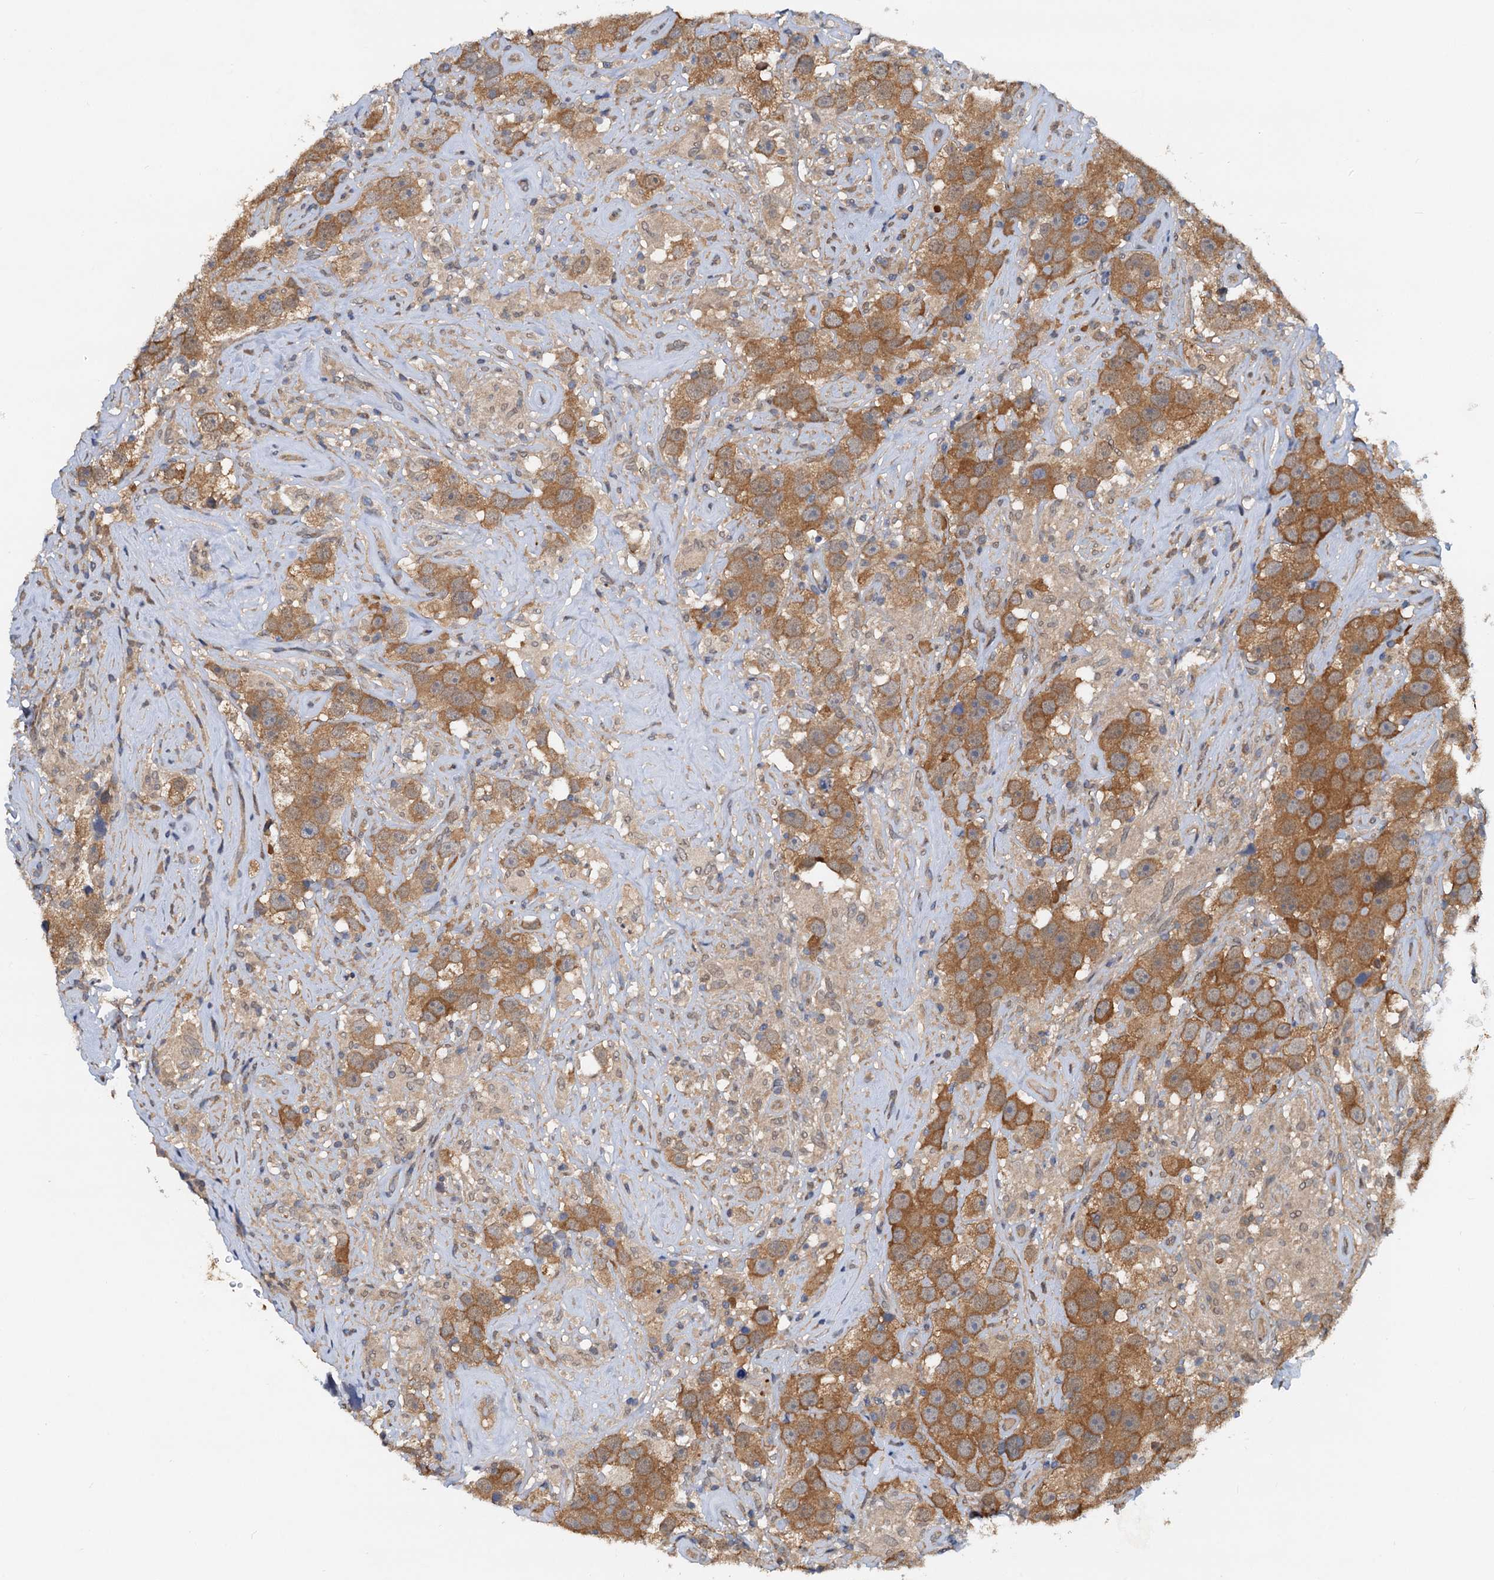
{"staining": {"intensity": "moderate", "quantity": ">75%", "location": "cytoplasmic/membranous"}, "tissue": "testis cancer", "cell_type": "Tumor cells", "image_type": "cancer", "snomed": [{"axis": "morphology", "description": "Seminoma, NOS"}, {"axis": "topography", "description": "Testis"}], "caption": "Tumor cells reveal medium levels of moderate cytoplasmic/membranous staining in approximately >75% of cells in human testis cancer.", "gene": "PTGES3", "patient": {"sex": "male", "age": 49}}